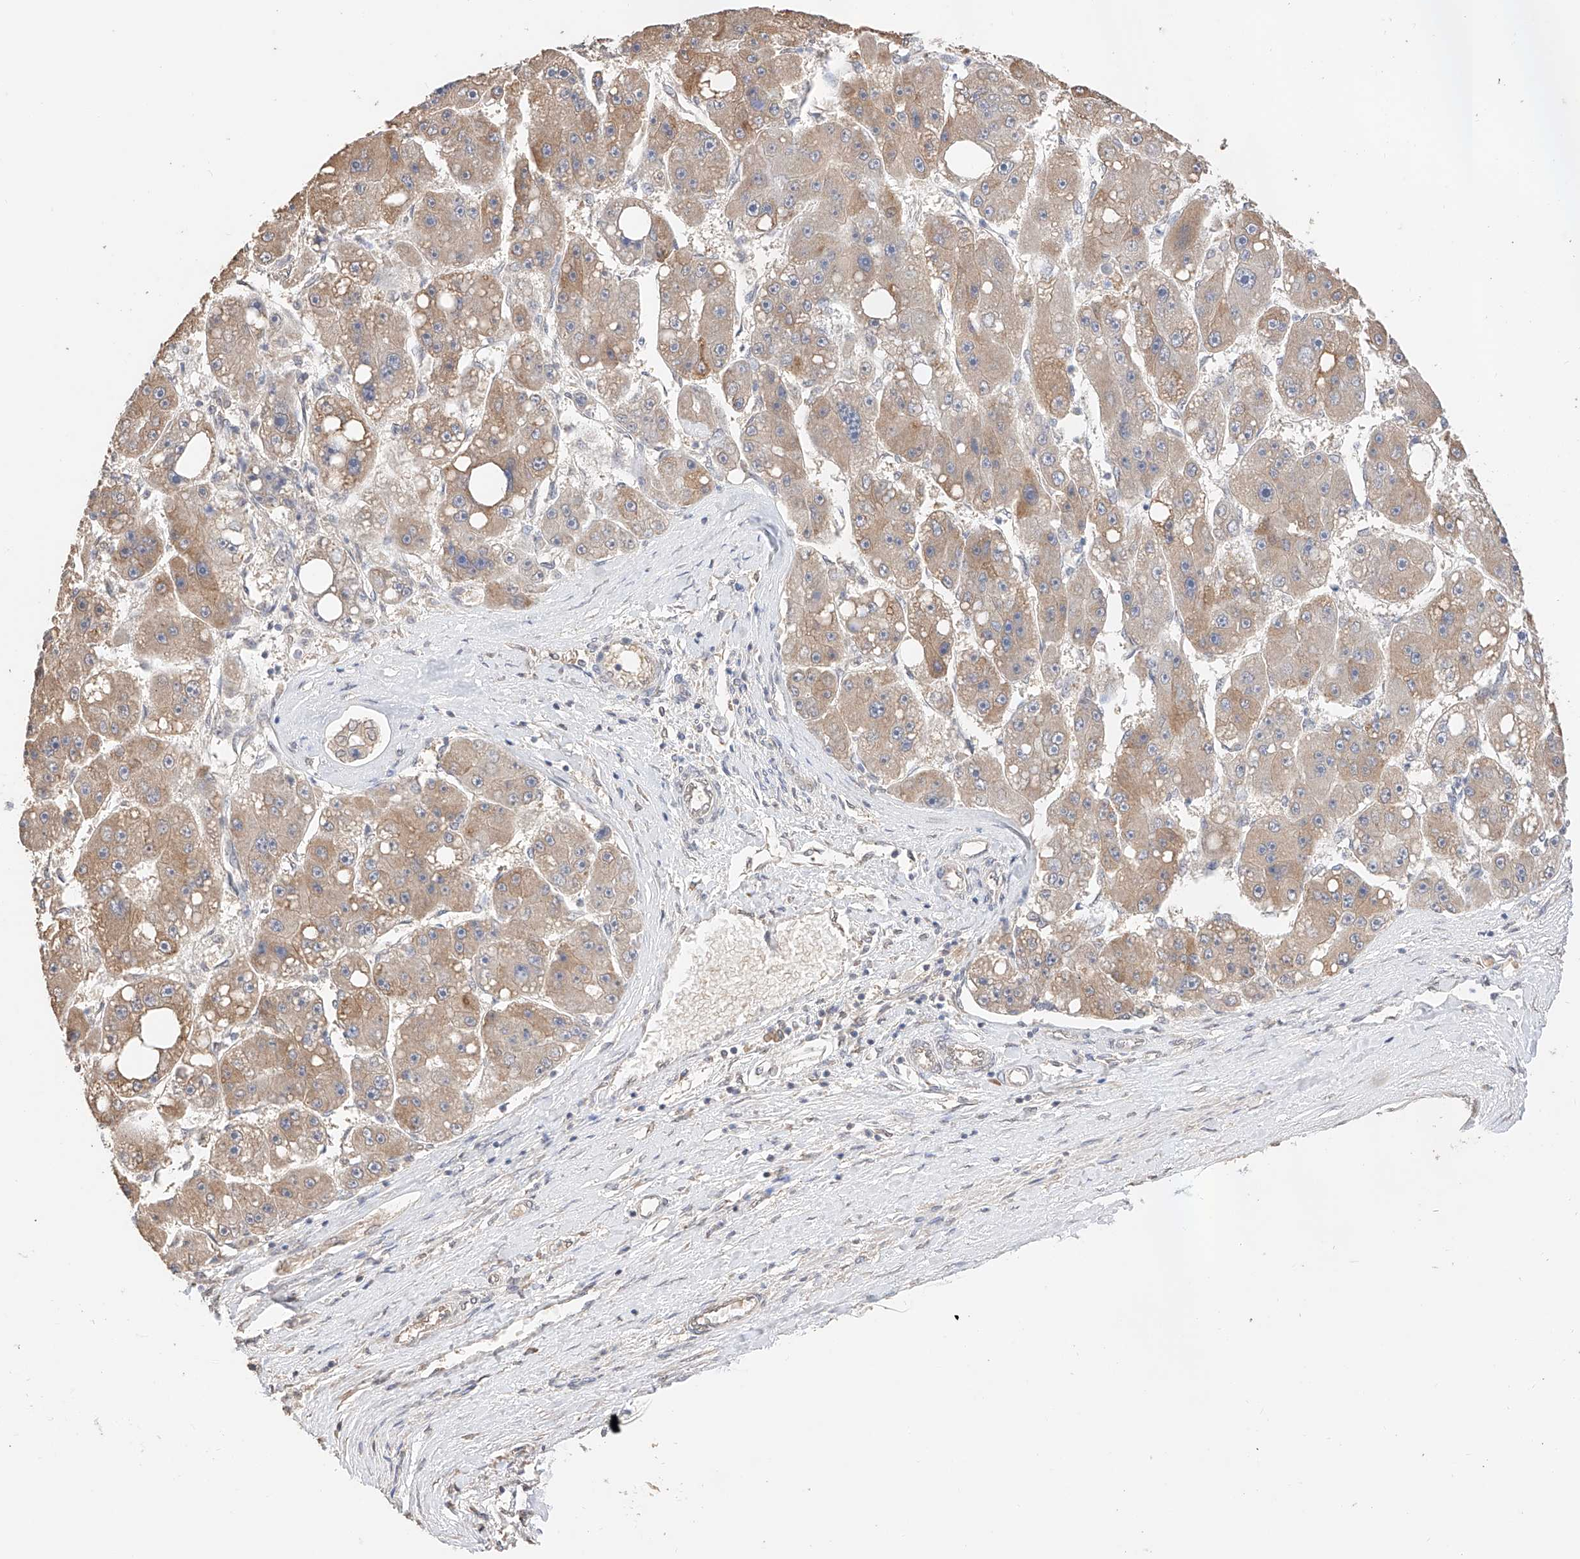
{"staining": {"intensity": "moderate", "quantity": "25%-75%", "location": "cytoplasmic/membranous"}, "tissue": "liver cancer", "cell_type": "Tumor cells", "image_type": "cancer", "snomed": [{"axis": "morphology", "description": "Carcinoma, Hepatocellular, NOS"}, {"axis": "topography", "description": "Liver"}], "caption": "Liver hepatocellular carcinoma stained for a protein (brown) reveals moderate cytoplasmic/membranous positive staining in about 25%-75% of tumor cells.", "gene": "IL22RA2", "patient": {"sex": "female", "age": 61}}